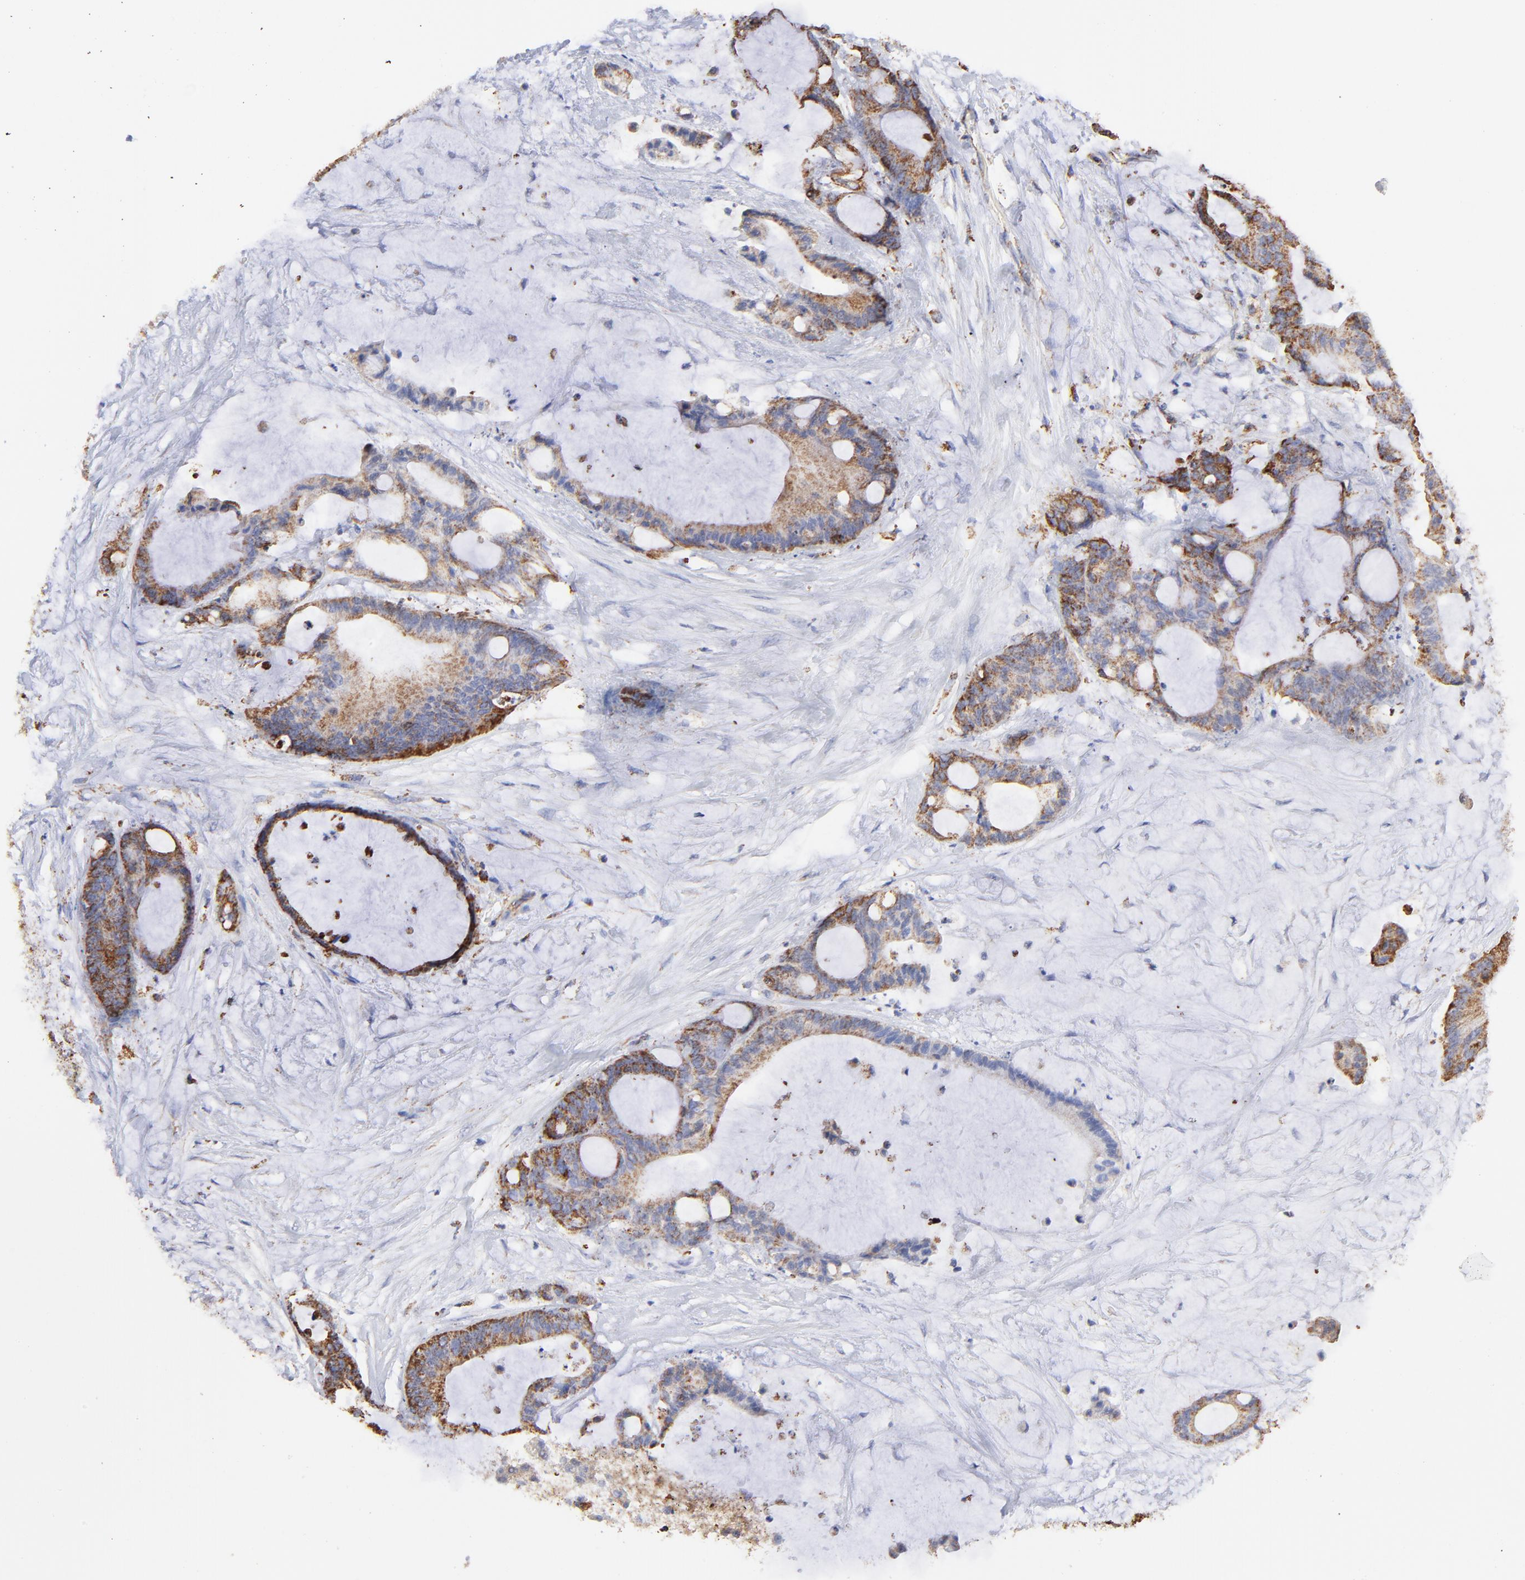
{"staining": {"intensity": "moderate", "quantity": ">75%", "location": "cytoplasmic/membranous"}, "tissue": "liver cancer", "cell_type": "Tumor cells", "image_type": "cancer", "snomed": [{"axis": "morphology", "description": "Cholangiocarcinoma"}, {"axis": "topography", "description": "Liver"}], "caption": "This photomicrograph demonstrates immunohistochemistry (IHC) staining of human liver cholangiocarcinoma, with medium moderate cytoplasmic/membranous staining in about >75% of tumor cells.", "gene": "COX4I1", "patient": {"sex": "female", "age": 73}}